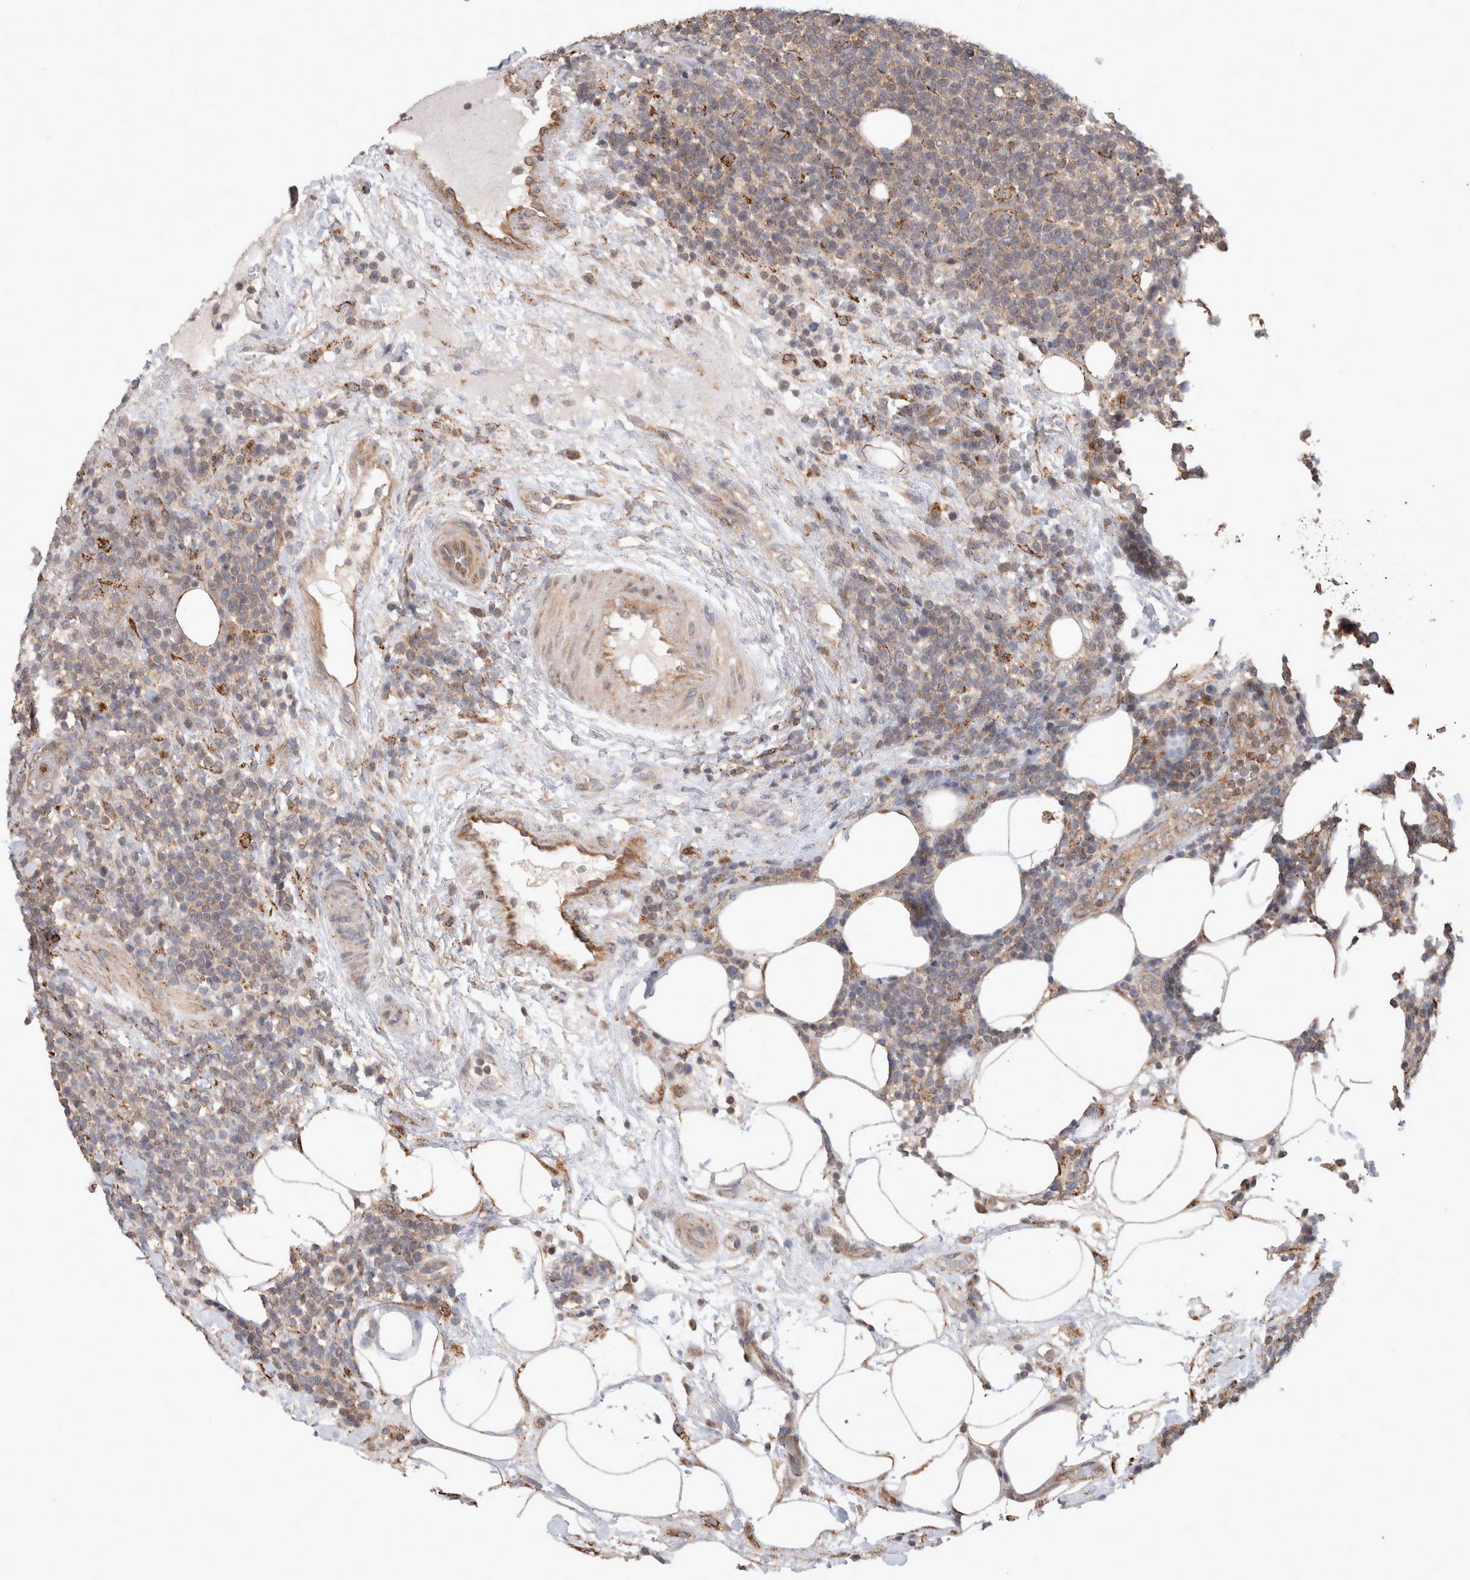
{"staining": {"intensity": "weak", "quantity": "<25%", "location": "cytoplasmic/membranous"}, "tissue": "lymphoma", "cell_type": "Tumor cells", "image_type": "cancer", "snomed": [{"axis": "morphology", "description": "Malignant lymphoma, non-Hodgkin's type, High grade"}, {"axis": "topography", "description": "Lymph node"}], "caption": "Lymphoma was stained to show a protein in brown. There is no significant positivity in tumor cells.", "gene": "HROB", "patient": {"sex": "male", "age": 61}}